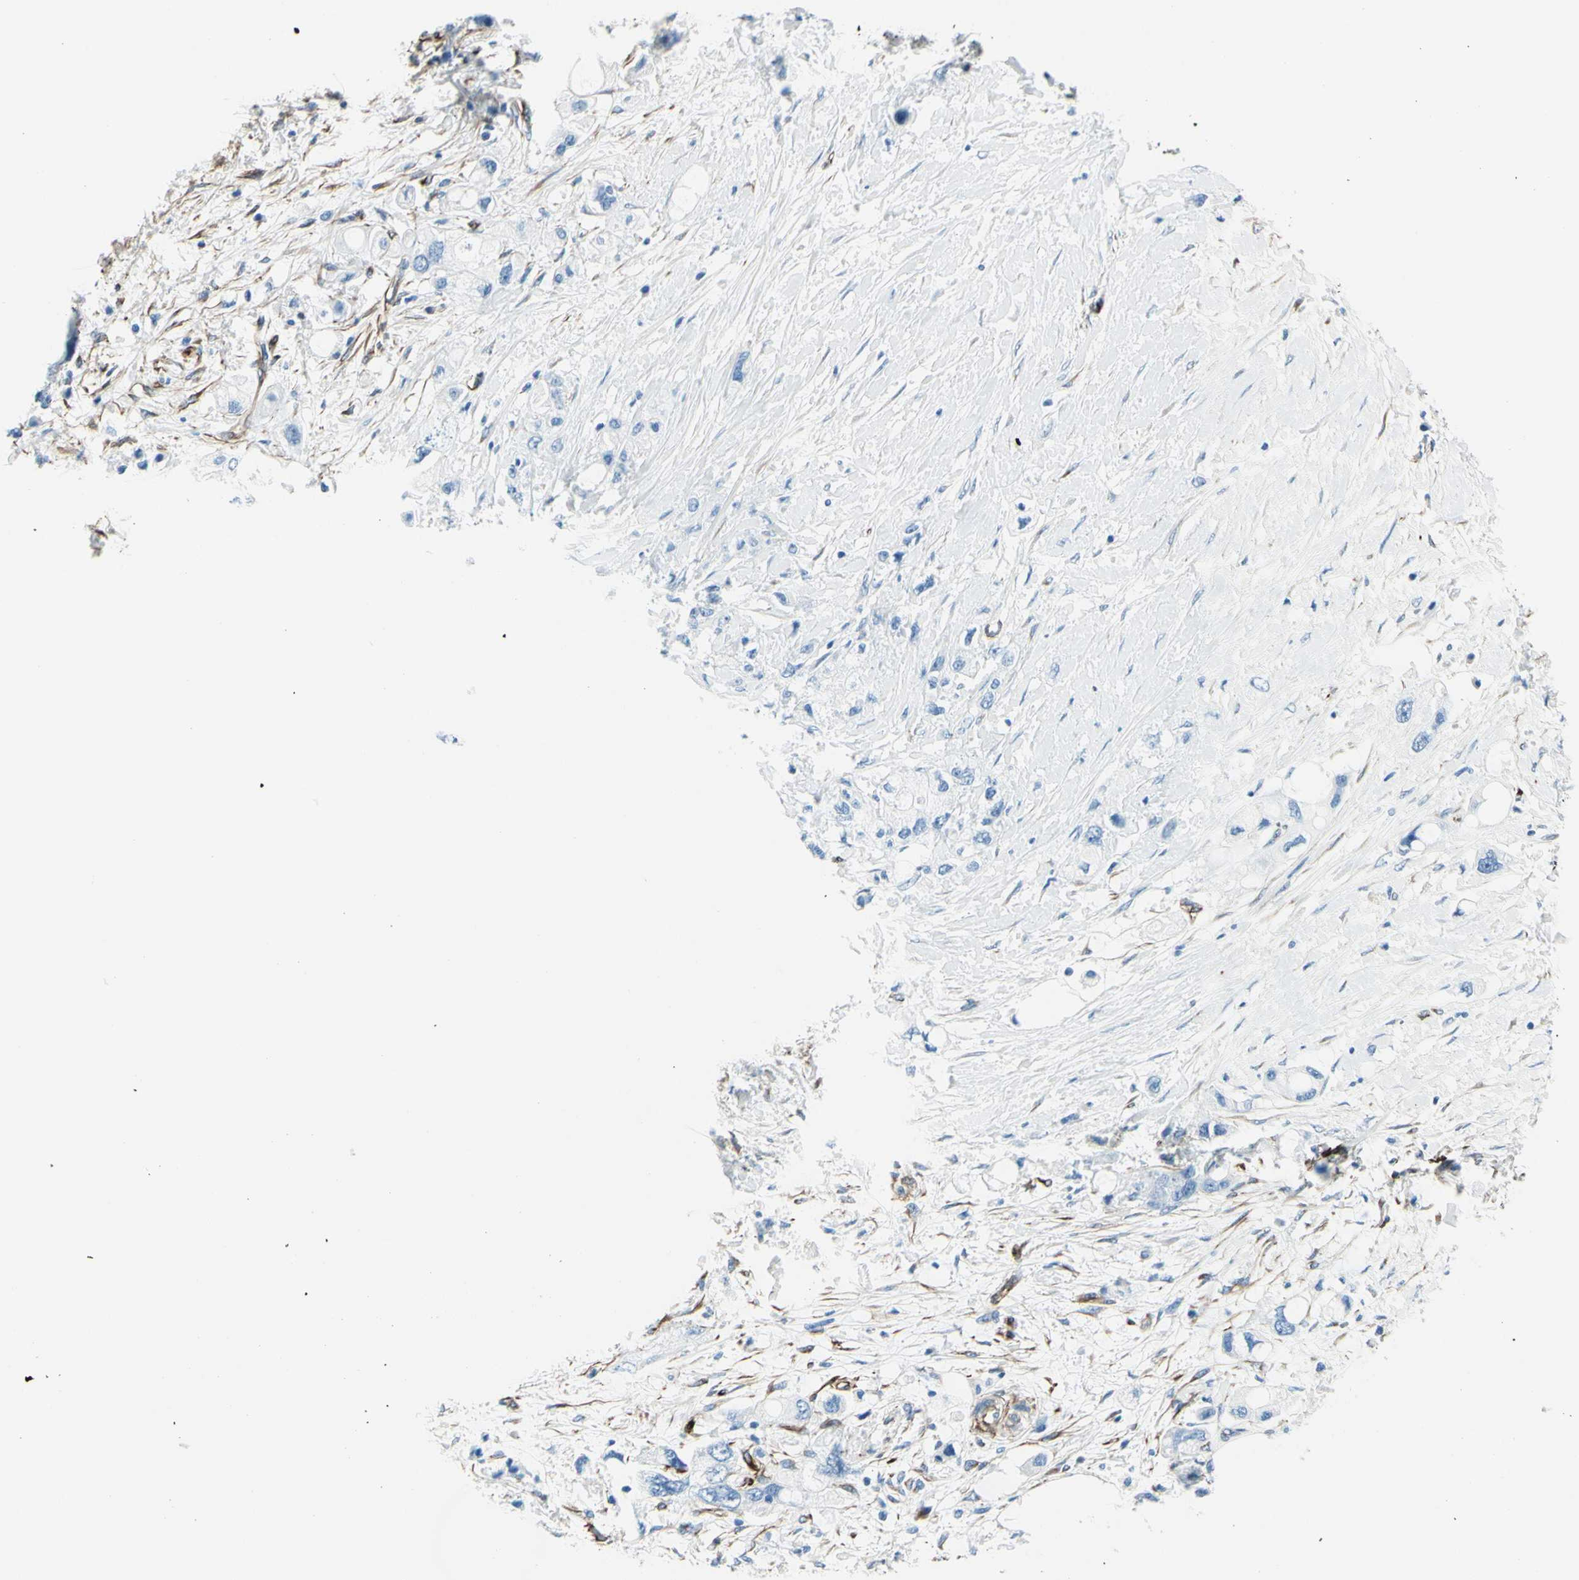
{"staining": {"intensity": "negative", "quantity": "none", "location": "none"}, "tissue": "pancreatic cancer", "cell_type": "Tumor cells", "image_type": "cancer", "snomed": [{"axis": "morphology", "description": "Adenocarcinoma, NOS"}, {"axis": "topography", "description": "Pancreas"}], "caption": "This photomicrograph is of pancreatic adenocarcinoma stained with immunohistochemistry (IHC) to label a protein in brown with the nuclei are counter-stained blue. There is no positivity in tumor cells. (Immunohistochemistry, brightfield microscopy, high magnification).", "gene": "PTH2R", "patient": {"sex": "female", "age": 56}}